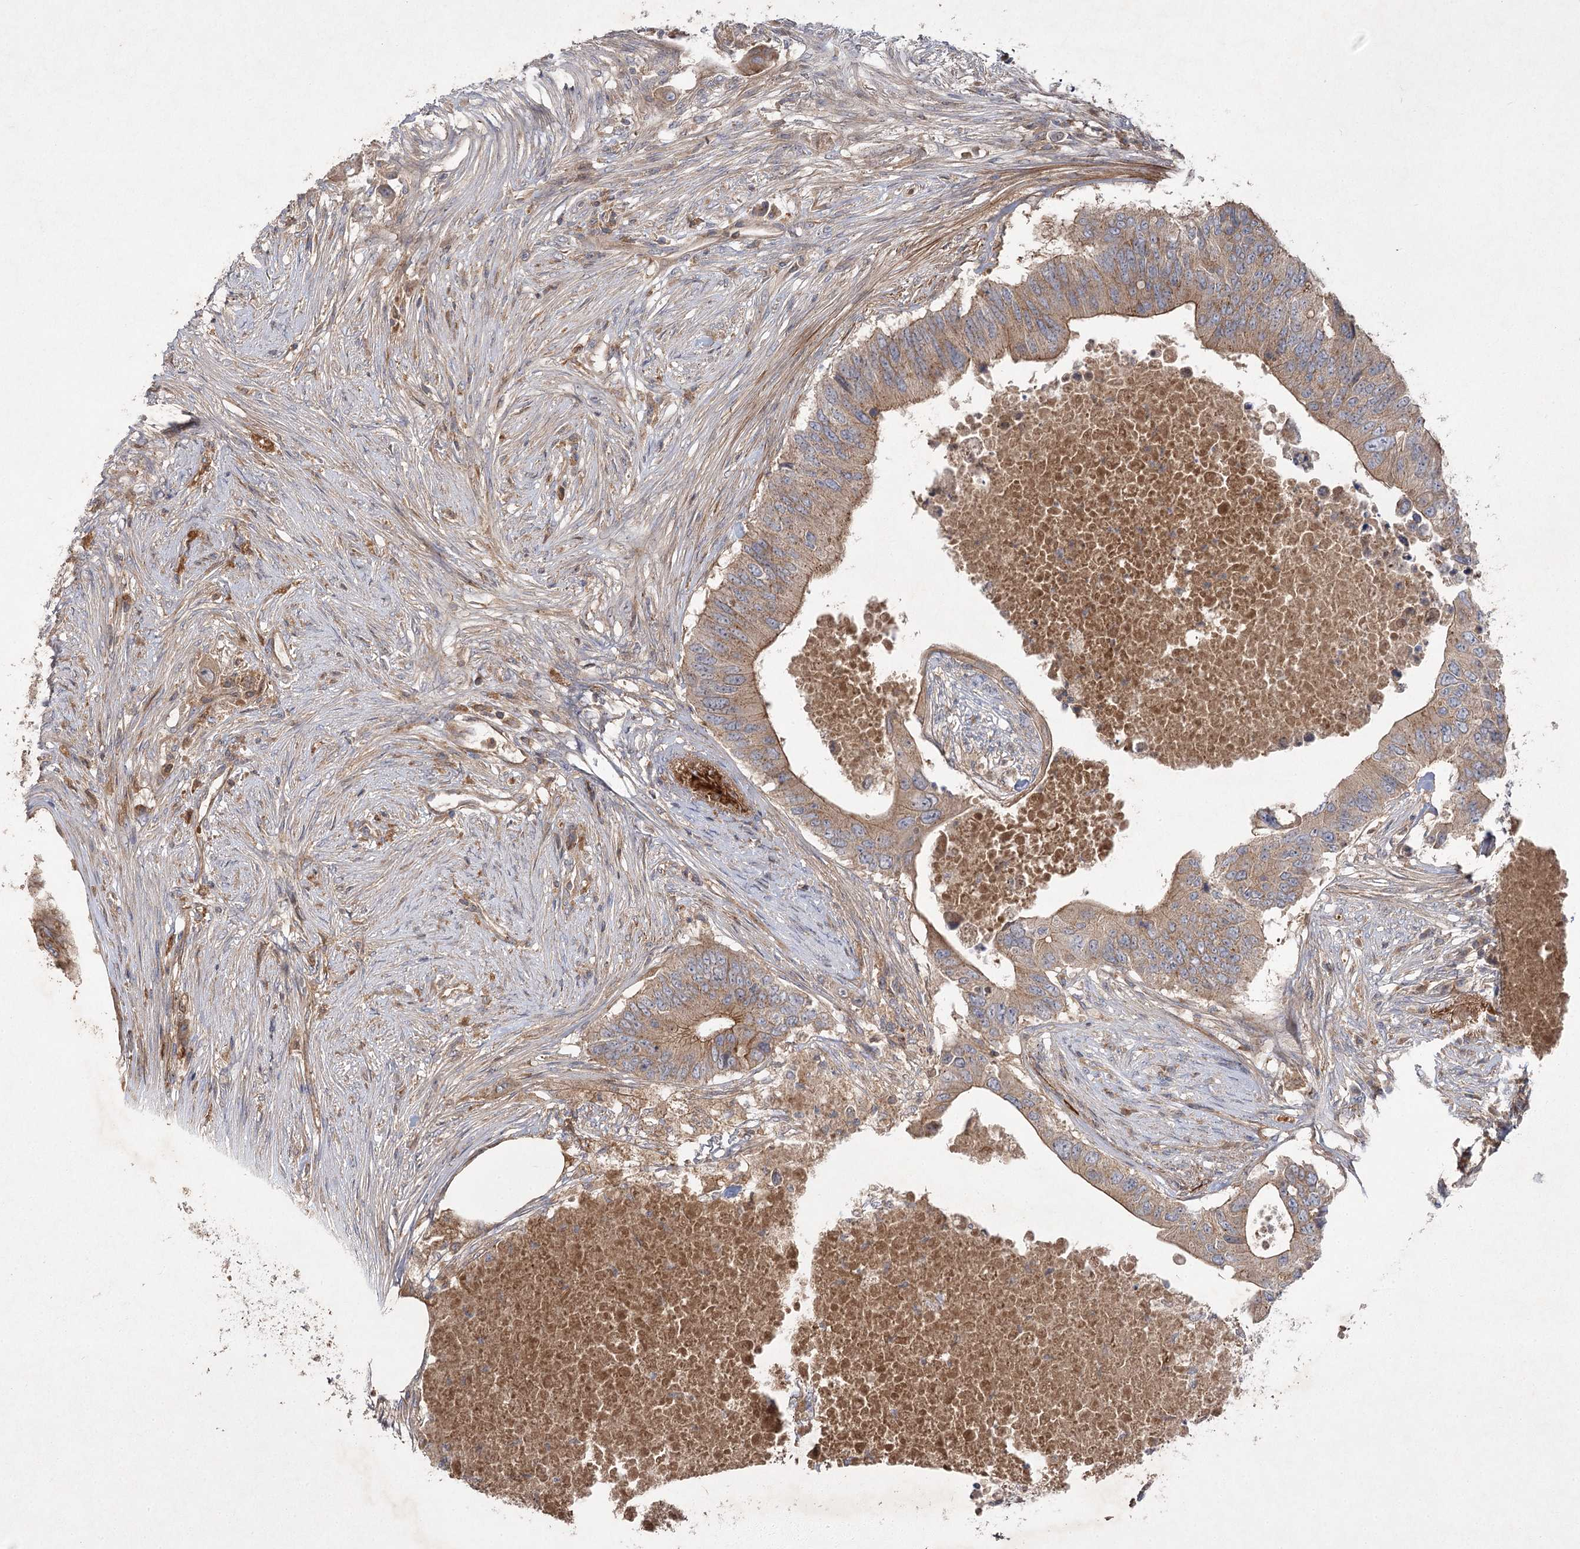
{"staining": {"intensity": "moderate", "quantity": ">75%", "location": "cytoplasmic/membranous"}, "tissue": "colorectal cancer", "cell_type": "Tumor cells", "image_type": "cancer", "snomed": [{"axis": "morphology", "description": "Adenocarcinoma, NOS"}, {"axis": "topography", "description": "Colon"}], "caption": "Immunohistochemistry (IHC) (DAB) staining of colorectal adenocarcinoma reveals moderate cytoplasmic/membranous protein positivity in about >75% of tumor cells.", "gene": "KIAA0825", "patient": {"sex": "male", "age": 71}}